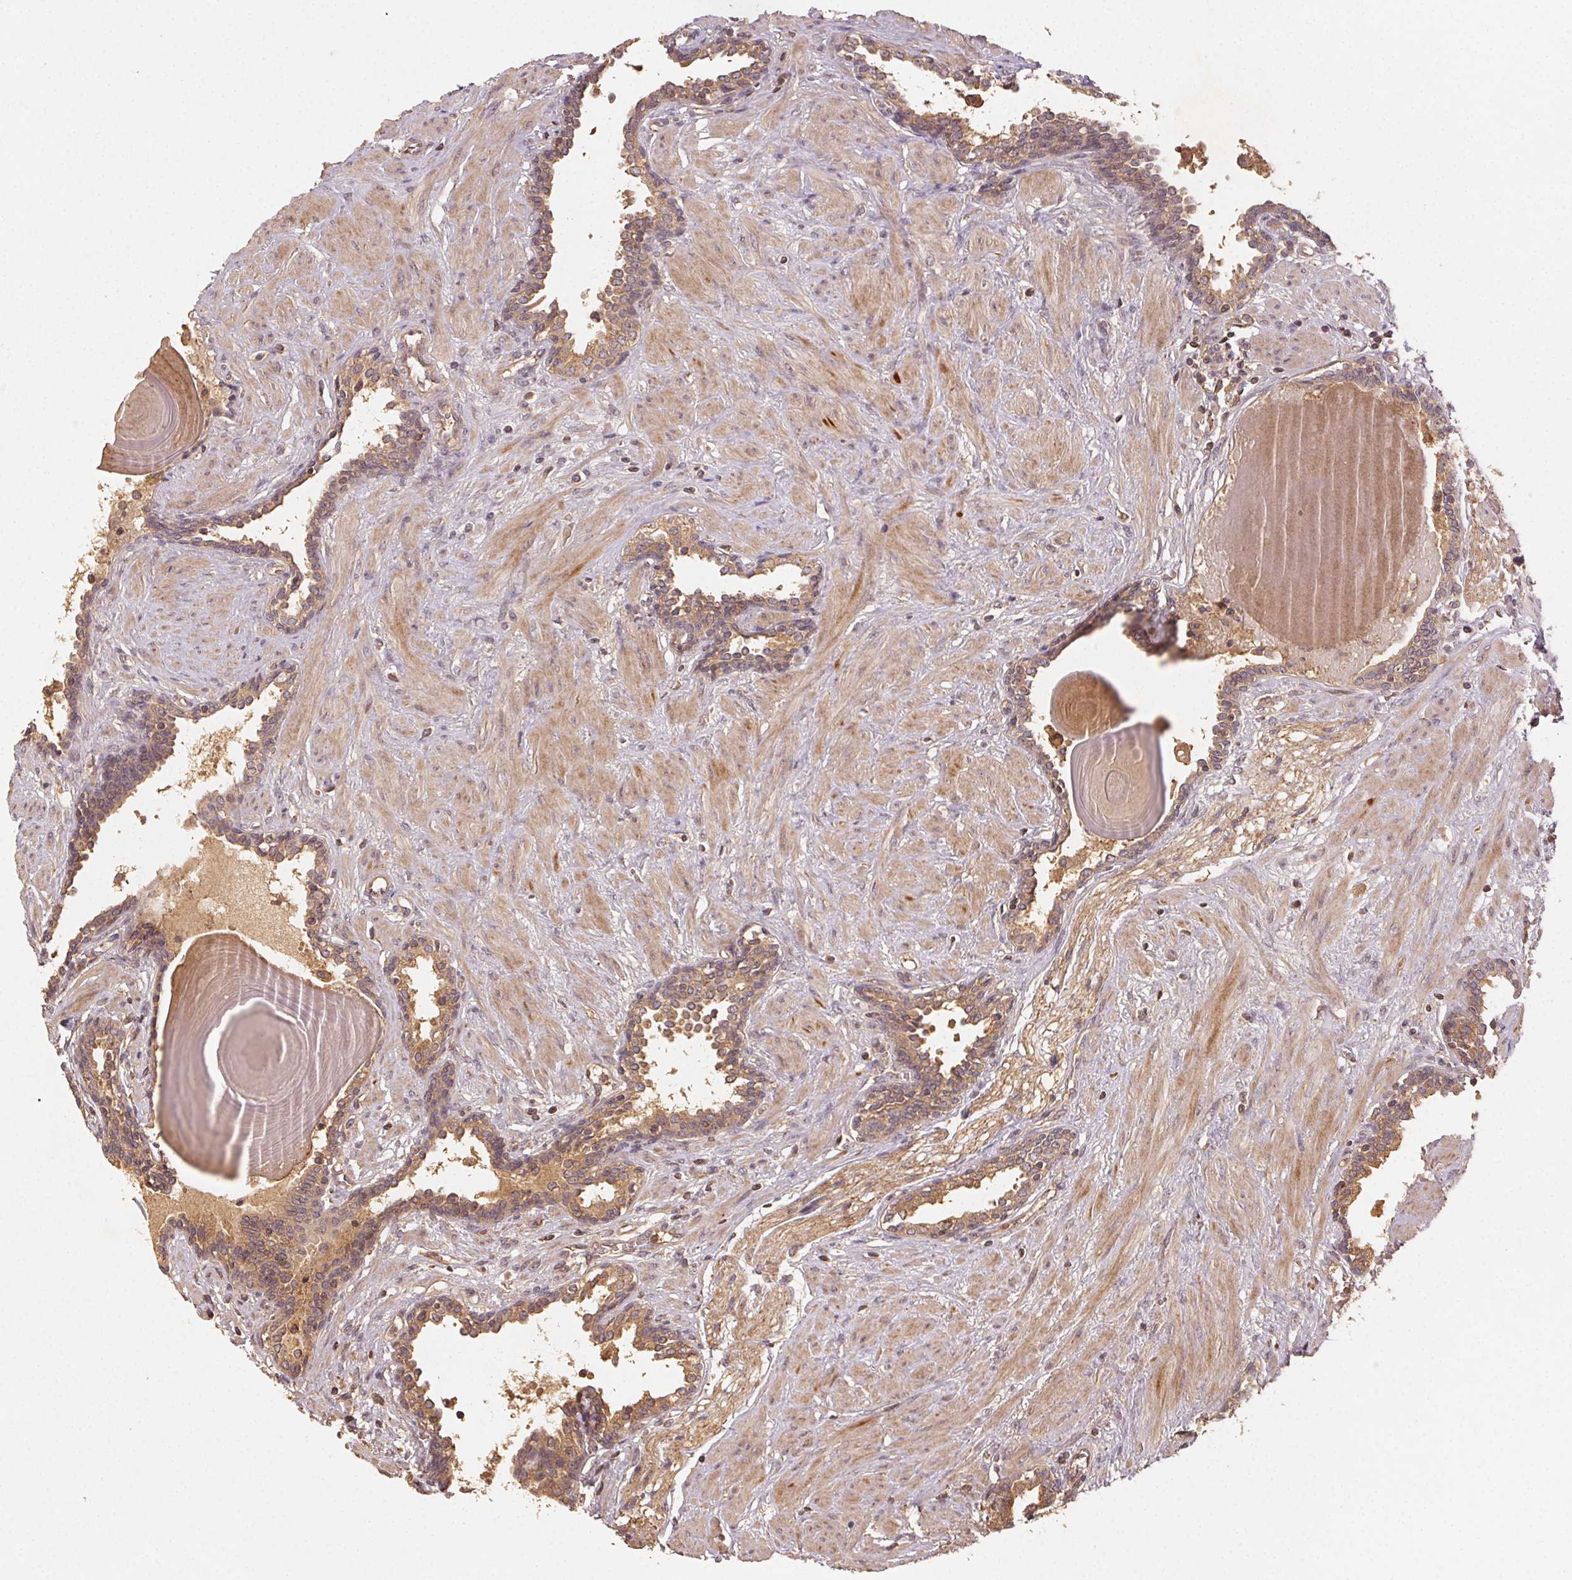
{"staining": {"intensity": "moderate", "quantity": ">75%", "location": "cytoplasmic/membranous"}, "tissue": "prostate", "cell_type": "Glandular cells", "image_type": "normal", "snomed": [{"axis": "morphology", "description": "Normal tissue, NOS"}, {"axis": "topography", "description": "Prostate"}], "caption": "High-power microscopy captured an immunohistochemistry (IHC) photomicrograph of unremarkable prostate, revealing moderate cytoplasmic/membranous positivity in about >75% of glandular cells.", "gene": "RALA", "patient": {"sex": "male", "age": 55}}